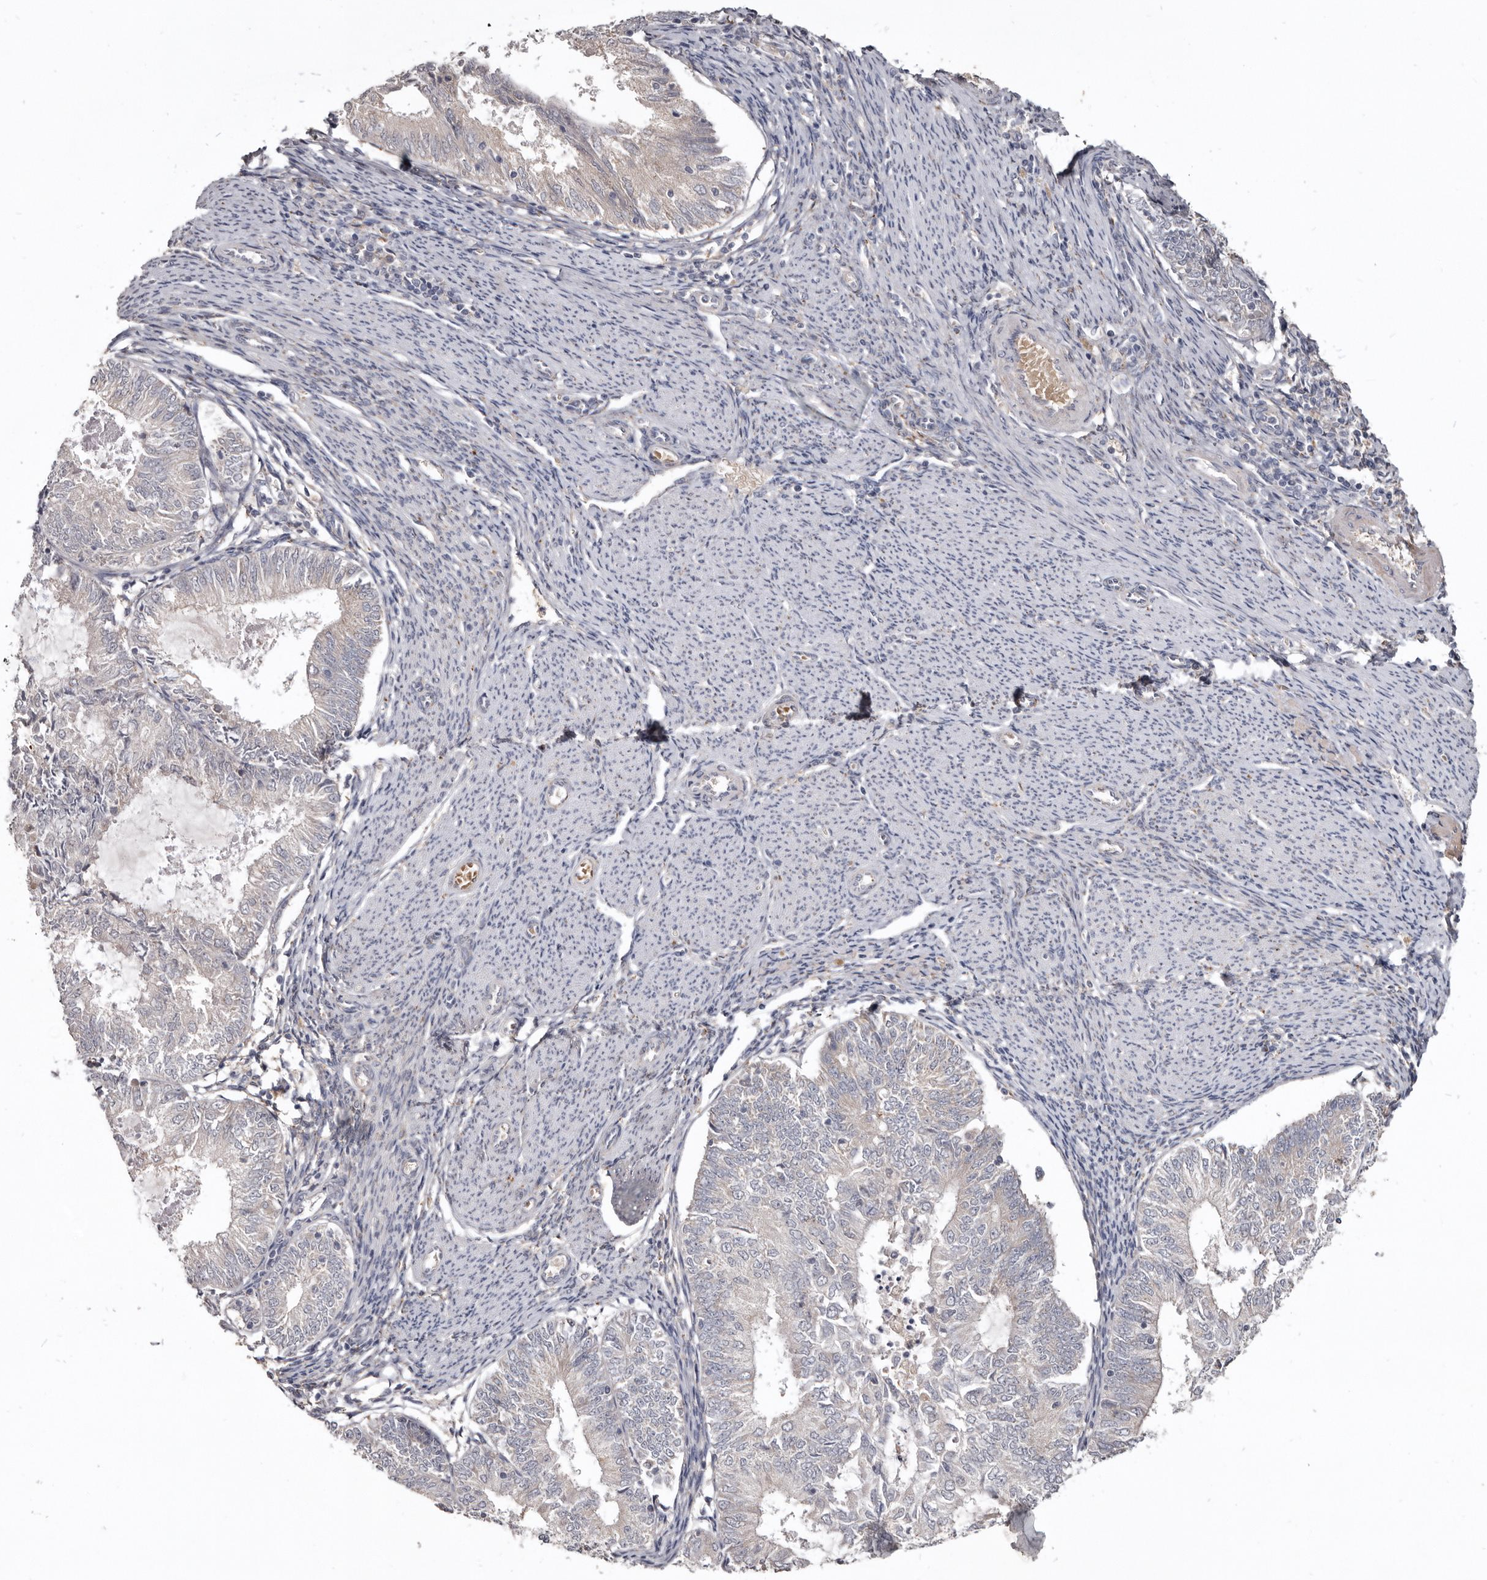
{"staining": {"intensity": "negative", "quantity": "none", "location": "none"}, "tissue": "endometrial cancer", "cell_type": "Tumor cells", "image_type": "cancer", "snomed": [{"axis": "morphology", "description": "Adenocarcinoma, NOS"}, {"axis": "topography", "description": "Endometrium"}], "caption": "High power microscopy micrograph of an immunohistochemistry (IHC) image of endometrial adenocarcinoma, revealing no significant positivity in tumor cells.", "gene": "NENF", "patient": {"sex": "female", "age": 57}}